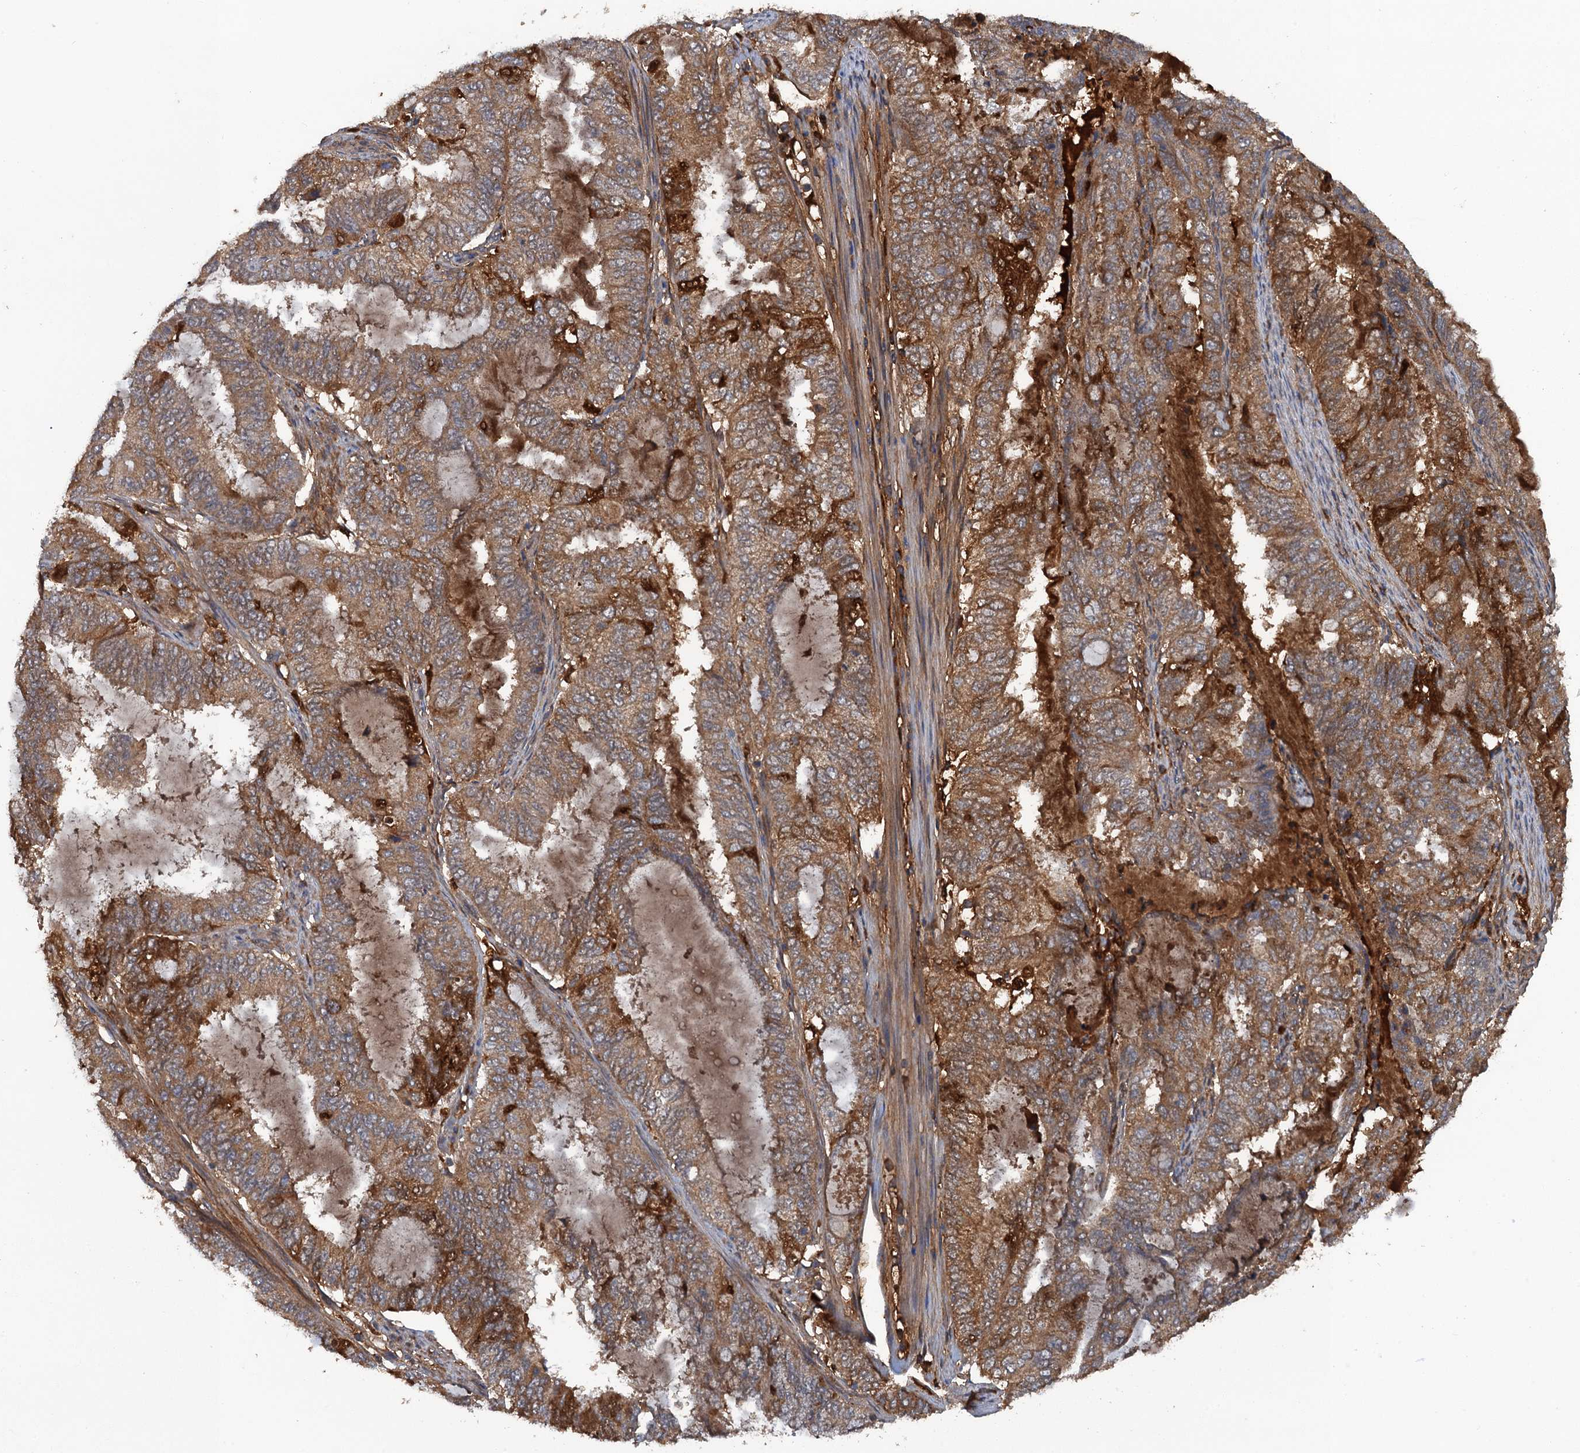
{"staining": {"intensity": "moderate", "quantity": ">75%", "location": "cytoplasmic/membranous"}, "tissue": "endometrial cancer", "cell_type": "Tumor cells", "image_type": "cancer", "snomed": [{"axis": "morphology", "description": "Adenocarcinoma, NOS"}, {"axis": "topography", "description": "Endometrium"}], "caption": "Moderate cytoplasmic/membranous positivity for a protein is identified in approximately >75% of tumor cells of endometrial adenocarcinoma using immunohistochemistry.", "gene": "HAPLN3", "patient": {"sex": "female", "age": 51}}